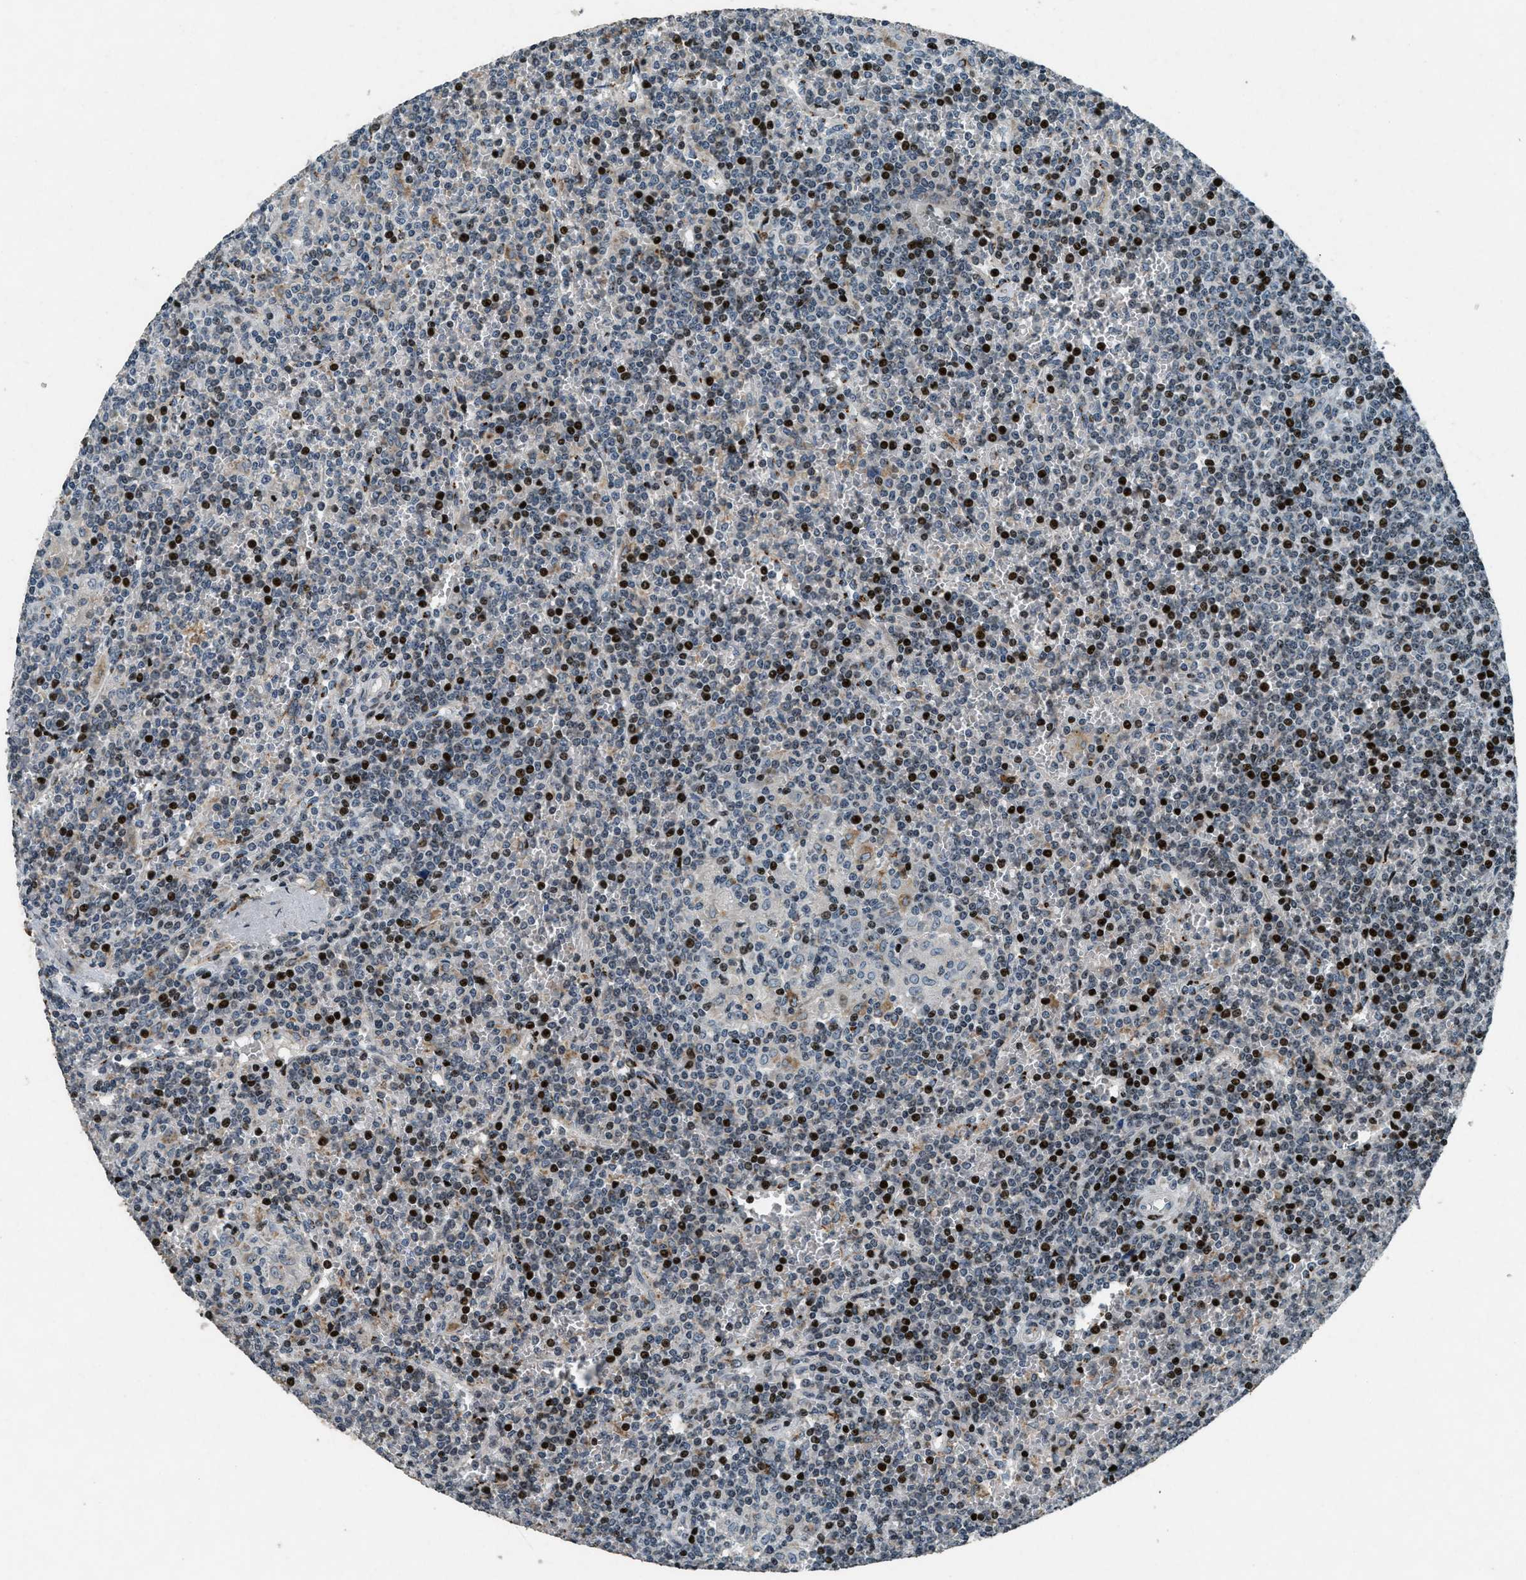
{"staining": {"intensity": "strong", "quantity": "25%-75%", "location": "nuclear"}, "tissue": "lymphoma", "cell_type": "Tumor cells", "image_type": "cancer", "snomed": [{"axis": "morphology", "description": "Malignant lymphoma, non-Hodgkin's type, Low grade"}, {"axis": "topography", "description": "Spleen"}], "caption": "Immunohistochemical staining of low-grade malignant lymphoma, non-Hodgkin's type exhibits high levels of strong nuclear protein positivity in approximately 25%-75% of tumor cells. (brown staining indicates protein expression, while blue staining denotes nuclei).", "gene": "GPC6", "patient": {"sex": "female", "age": 19}}